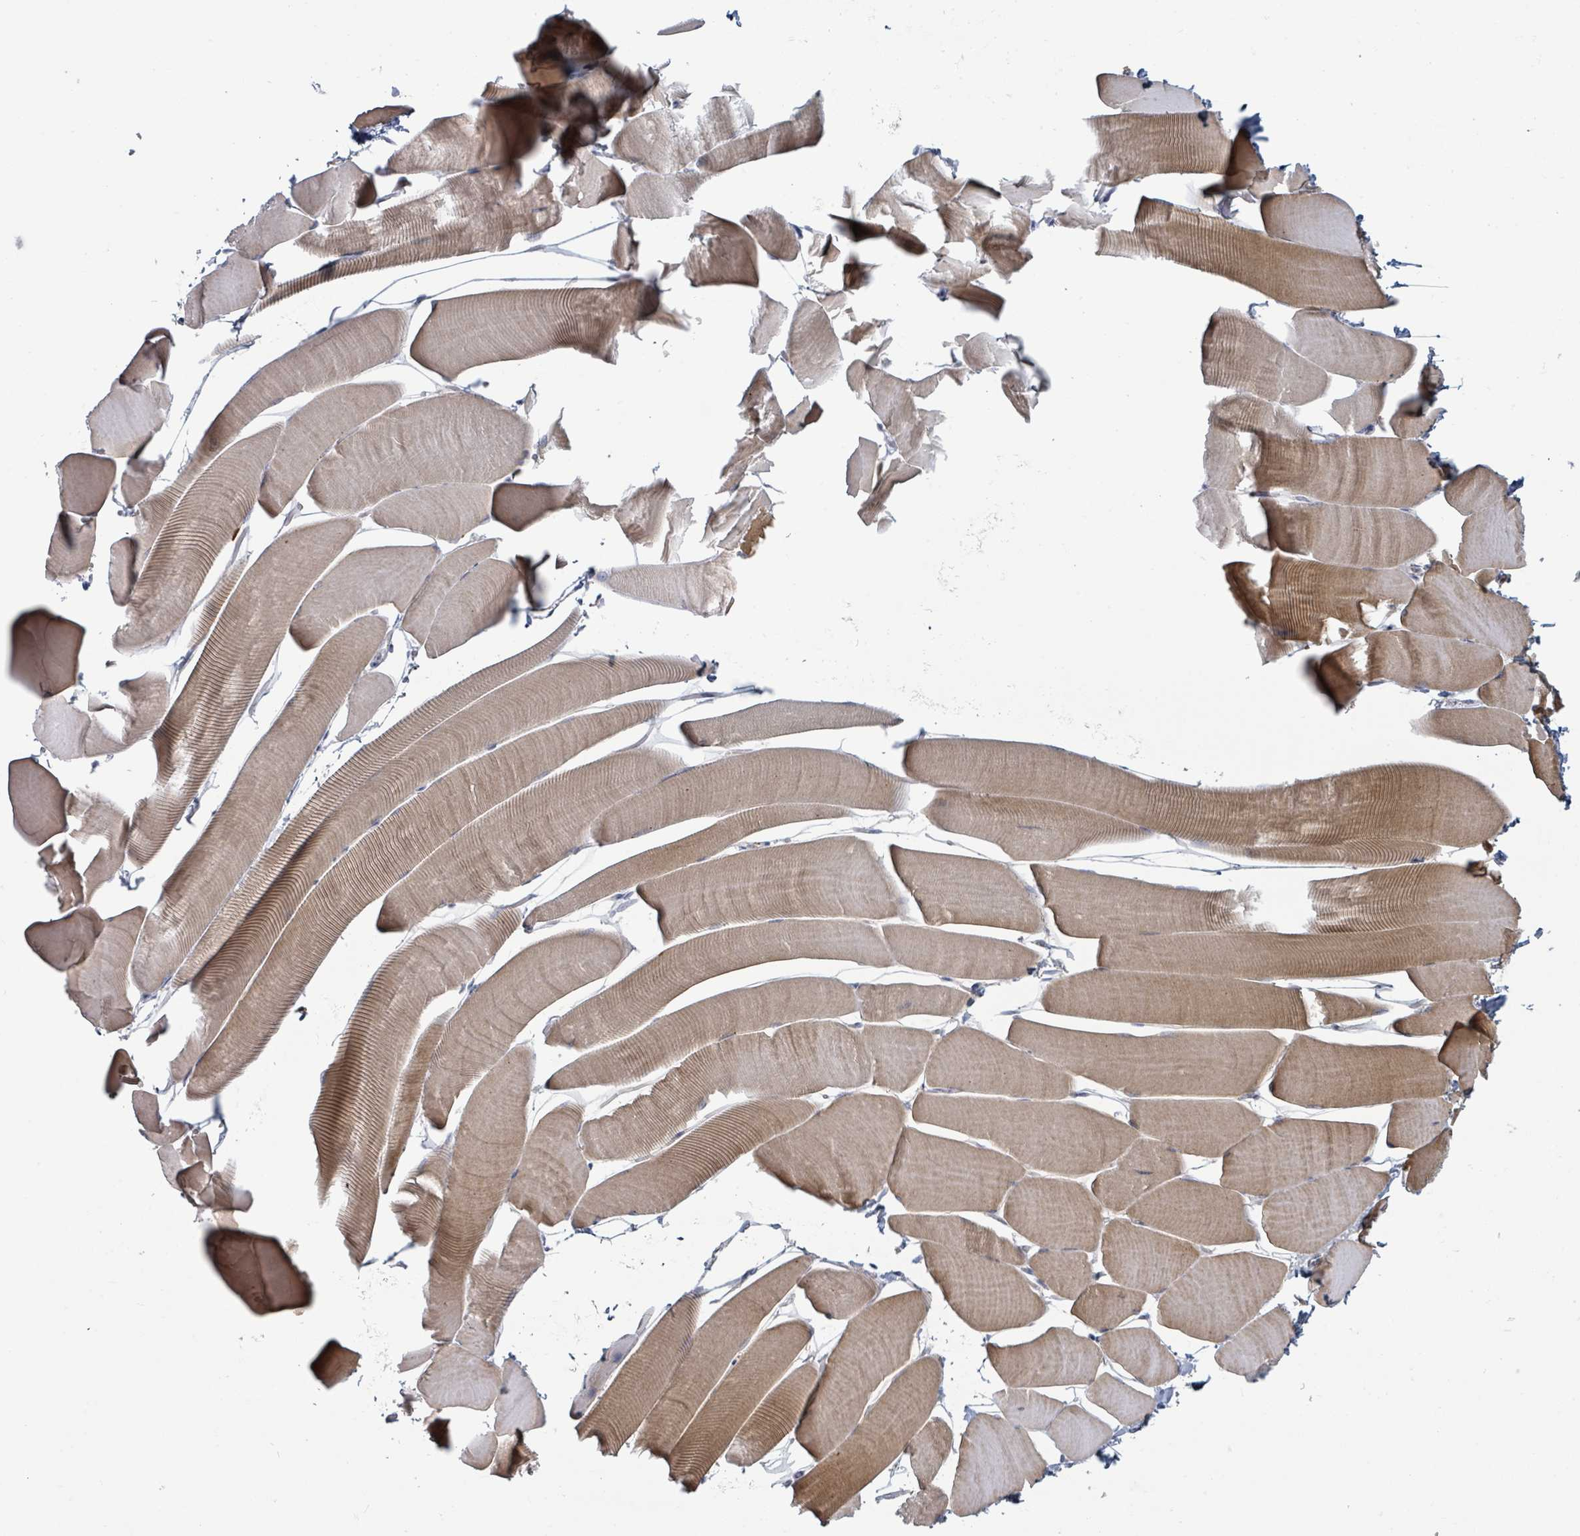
{"staining": {"intensity": "moderate", "quantity": "25%-75%", "location": "cytoplasmic/membranous"}, "tissue": "skeletal muscle", "cell_type": "Myocytes", "image_type": "normal", "snomed": [{"axis": "morphology", "description": "Normal tissue, NOS"}, {"axis": "topography", "description": "Skeletal muscle"}], "caption": "High-power microscopy captured an IHC micrograph of normal skeletal muscle, revealing moderate cytoplasmic/membranous positivity in about 25%-75% of myocytes.", "gene": "COL5A3", "patient": {"sex": "male", "age": 25}}